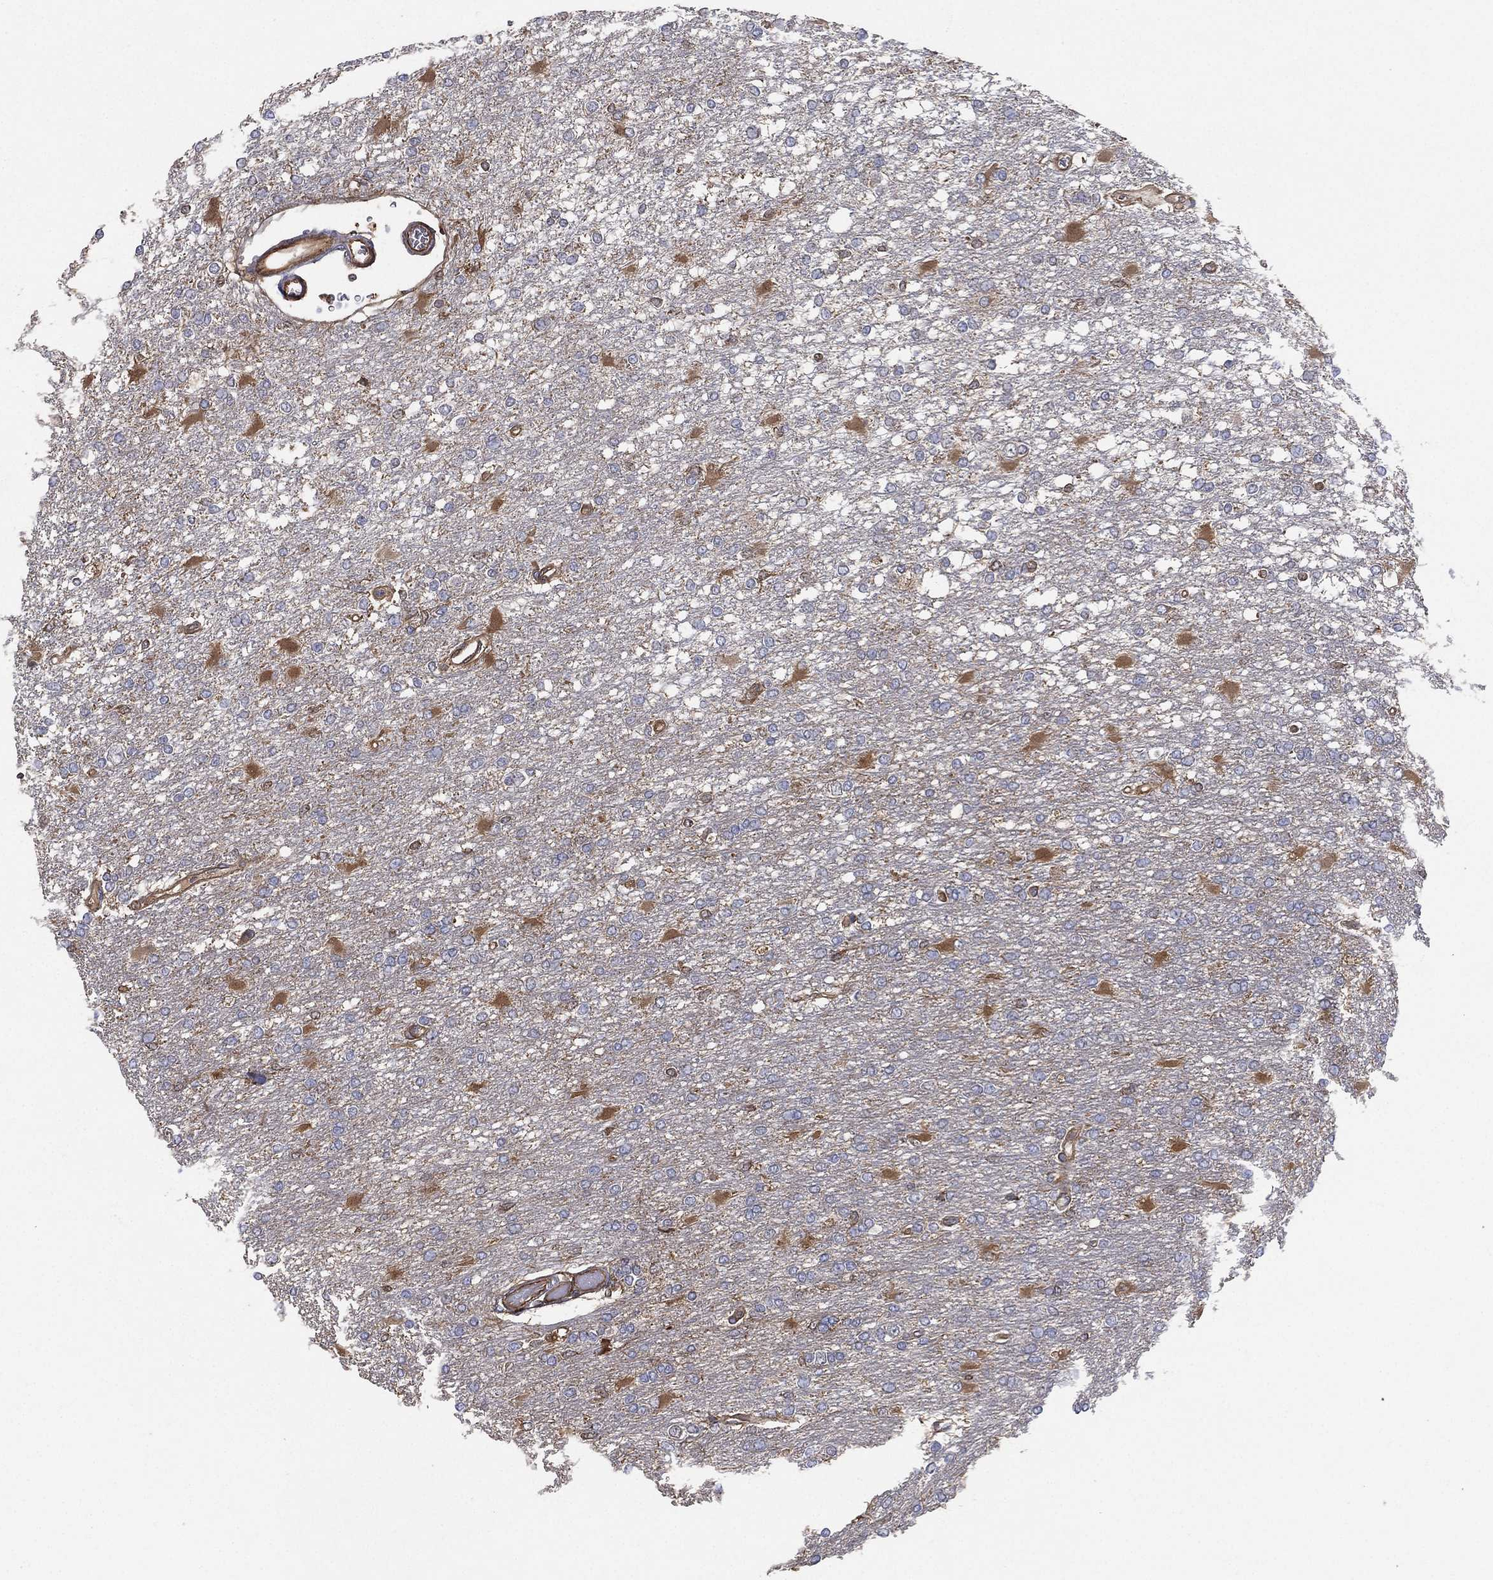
{"staining": {"intensity": "negative", "quantity": "none", "location": "none"}, "tissue": "glioma", "cell_type": "Tumor cells", "image_type": "cancer", "snomed": [{"axis": "morphology", "description": "Glioma, malignant, High grade"}, {"axis": "topography", "description": "Cerebral cortex"}], "caption": "Immunohistochemistry of human malignant glioma (high-grade) displays no staining in tumor cells.", "gene": "PSMG4", "patient": {"sex": "male", "age": 79}}